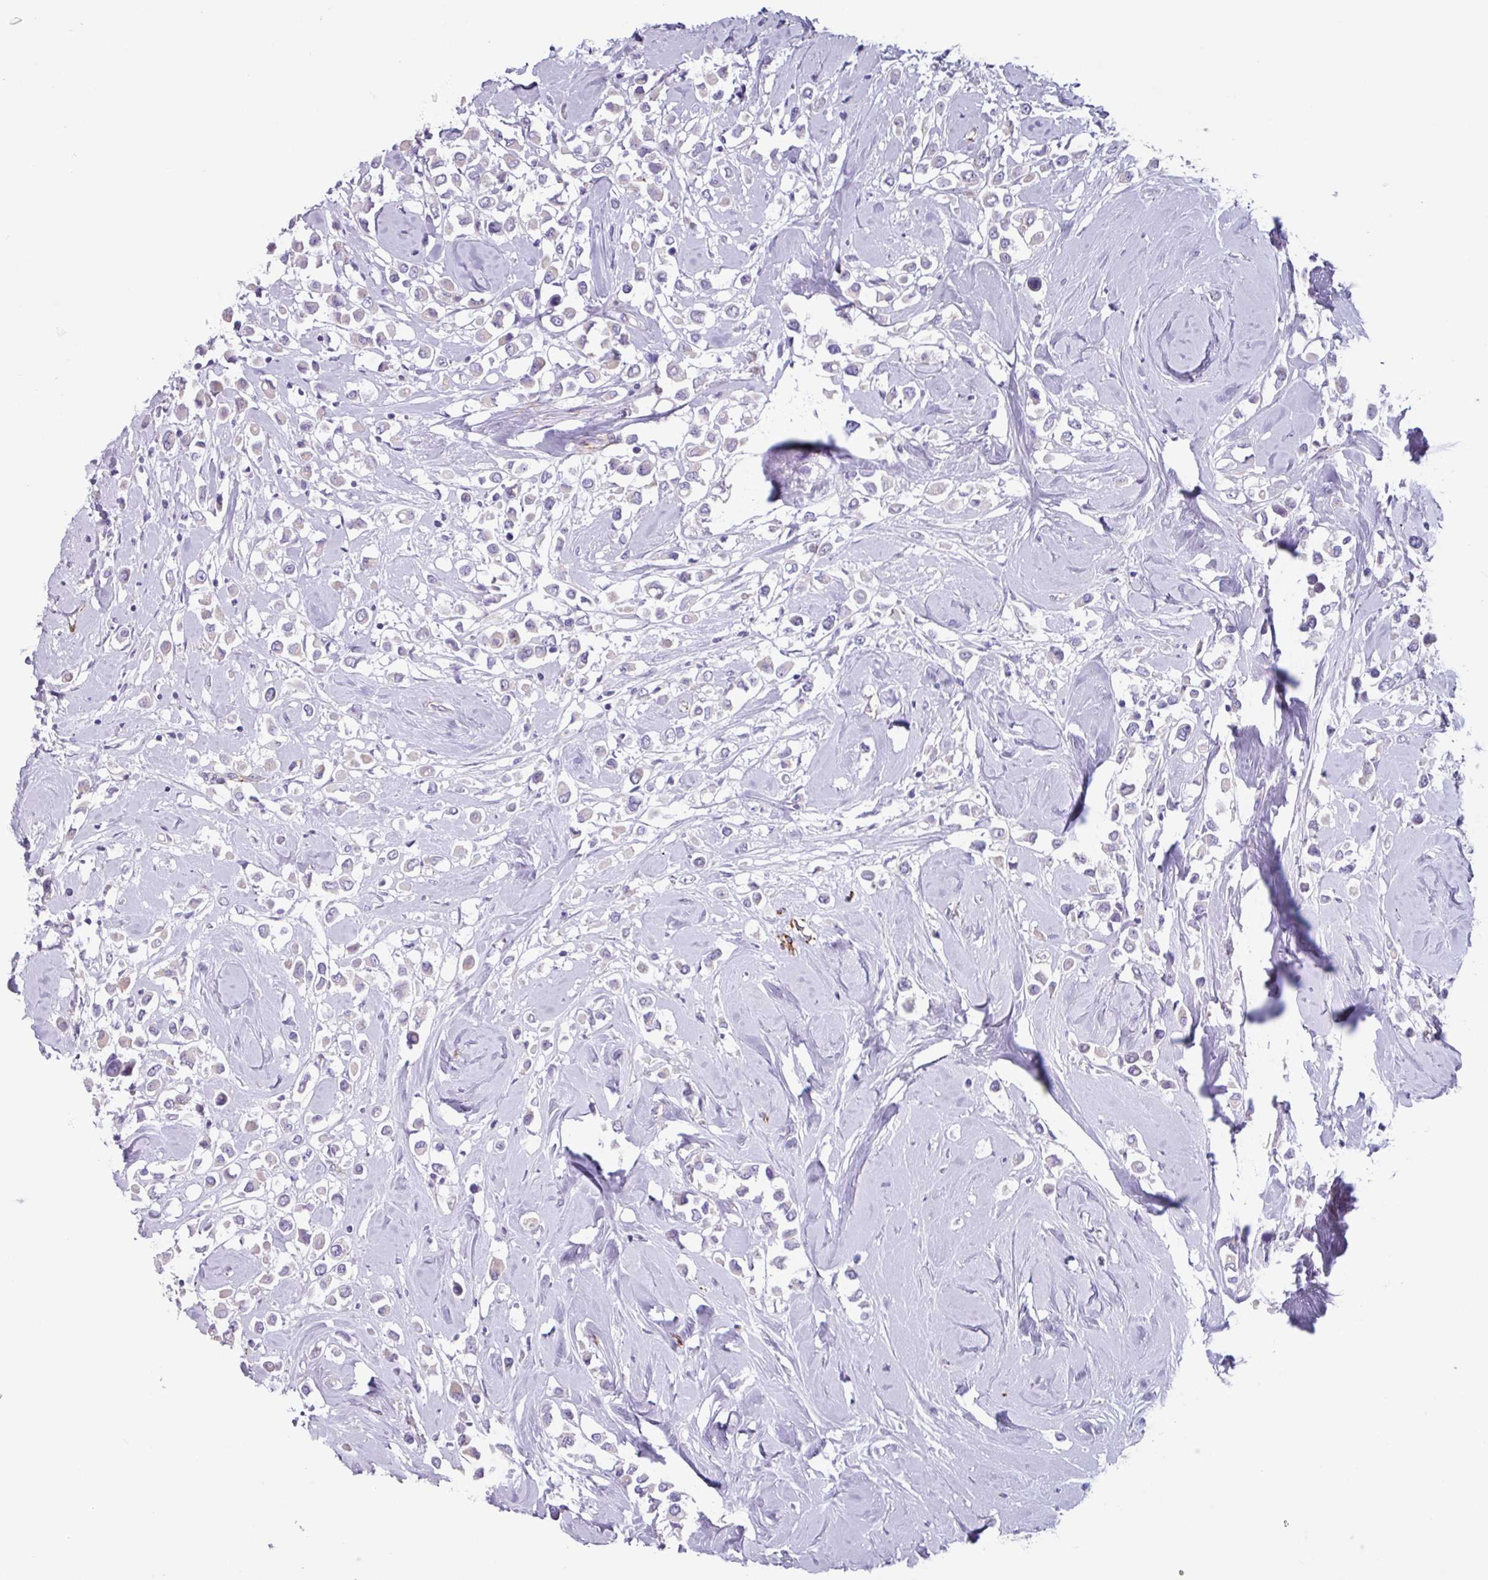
{"staining": {"intensity": "negative", "quantity": "none", "location": "none"}, "tissue": "breast cancer", "cell_type": "Tumor cells", "image_type": "cancer", "snomed": [{"axis": "morphology", "description": "Duct carcinoma"}, {"axis": "topography", "description": "Breast"}], "caption": "This is an immunohistochemistry (IHC) image of human breast intraductal carcinoma. There is no staining in tumor cells.", "gene": "BTD", "patient": {"sex": "female", "age": 61}}